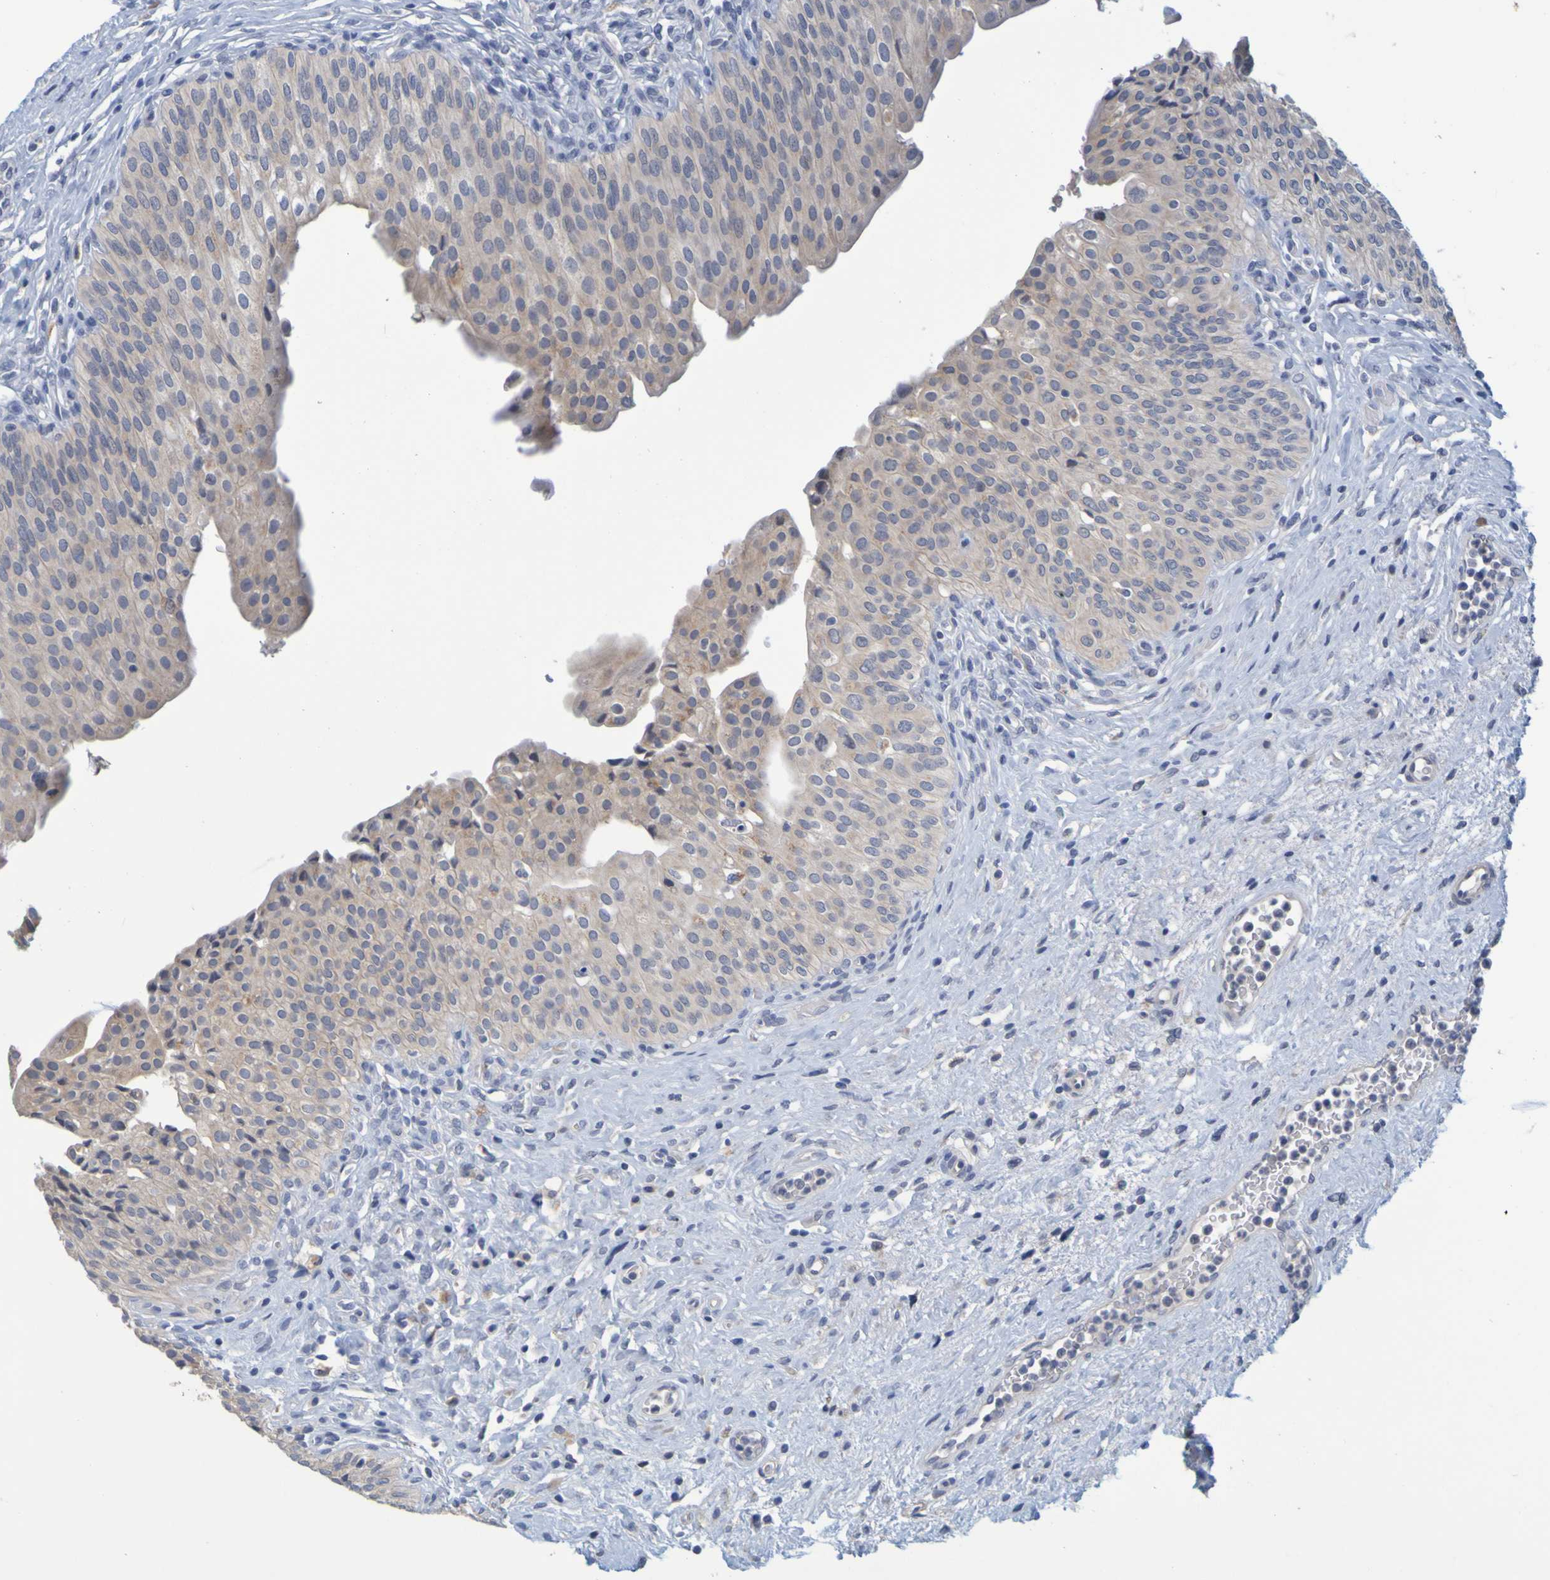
{"staining": {"intensity": "weak", "quantity": "25%-75%", "location": "cytoplasmic/membranous"}, "tissue": "urinary bladder", "cell_type": "Urothelial cells", "image_type": "normal", "snomed": [{"axis": "morphology", "description": "Normal tissue, NOS"}, {"axis": "topography", "description": "Urinary bladder"}], "caption": "Weak cytoplasmic/membranous expression for a protein is identified in about 25%-75% of urothelial cells of normal urinary bladder using immunohistochemistry (IHC).", "gene": "ENDOU", "patient": {"sex": "male", "age": 46}}